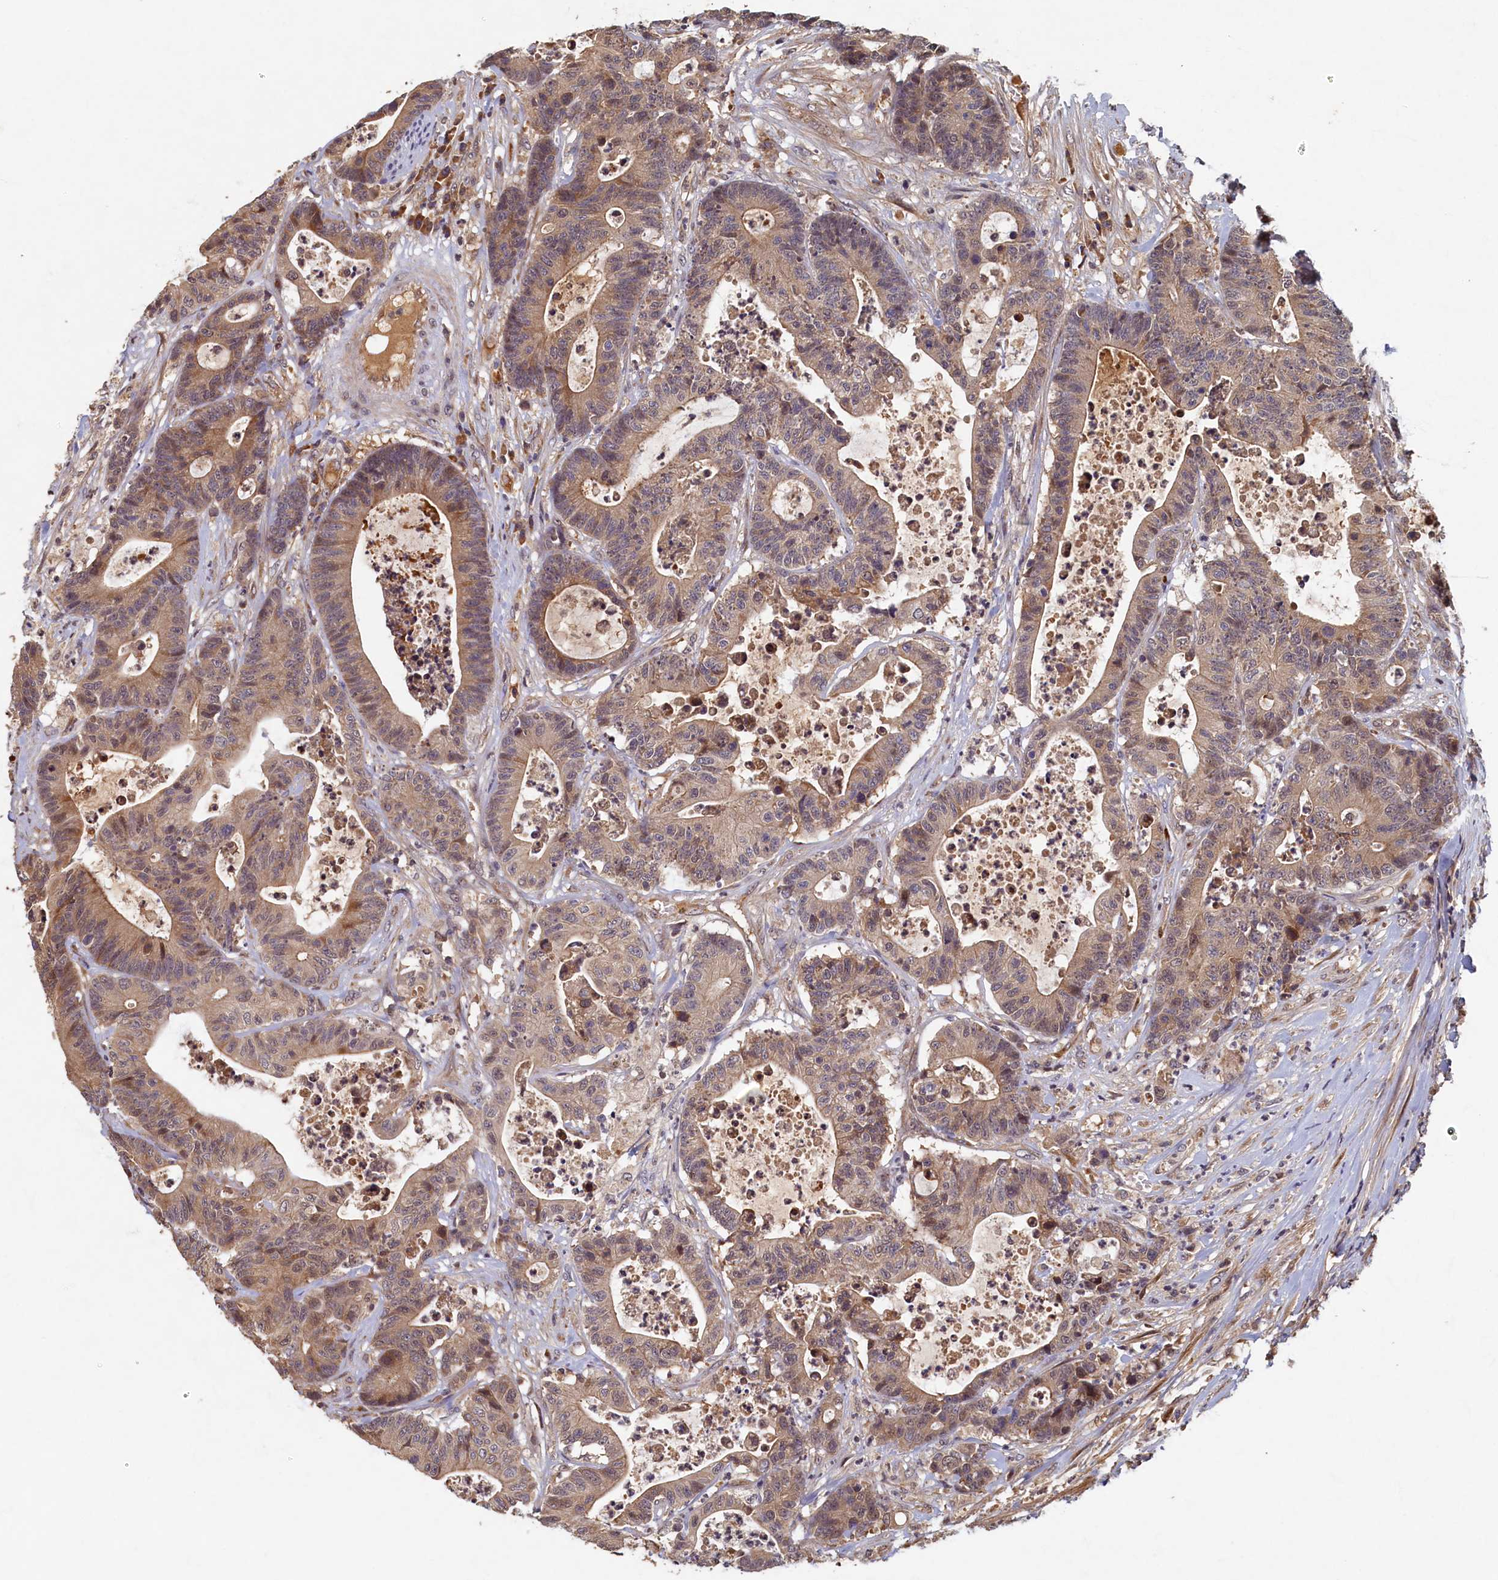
{"staining": {"intensity": "weak", "quantity": ">75%", "location": "cytoplasmic/membranous"}, "tissue": "colorectal cancer", "cell_type": "Tumor cells", "image_type": "cancer", "snomed": [{"axis": "morphology", "description": "Adenocarcinoma, NOS"}, {"axis": "topography", "description": "Colon"}], "caption": "Protein expression analysis of human adenocarcinoma (colorectal) reveals weak cytoplasmic/membranous staining in approximately >75% of tumor cells.", "gene": "LCMT2", "patient": {"sex": "female", "age": 84}}